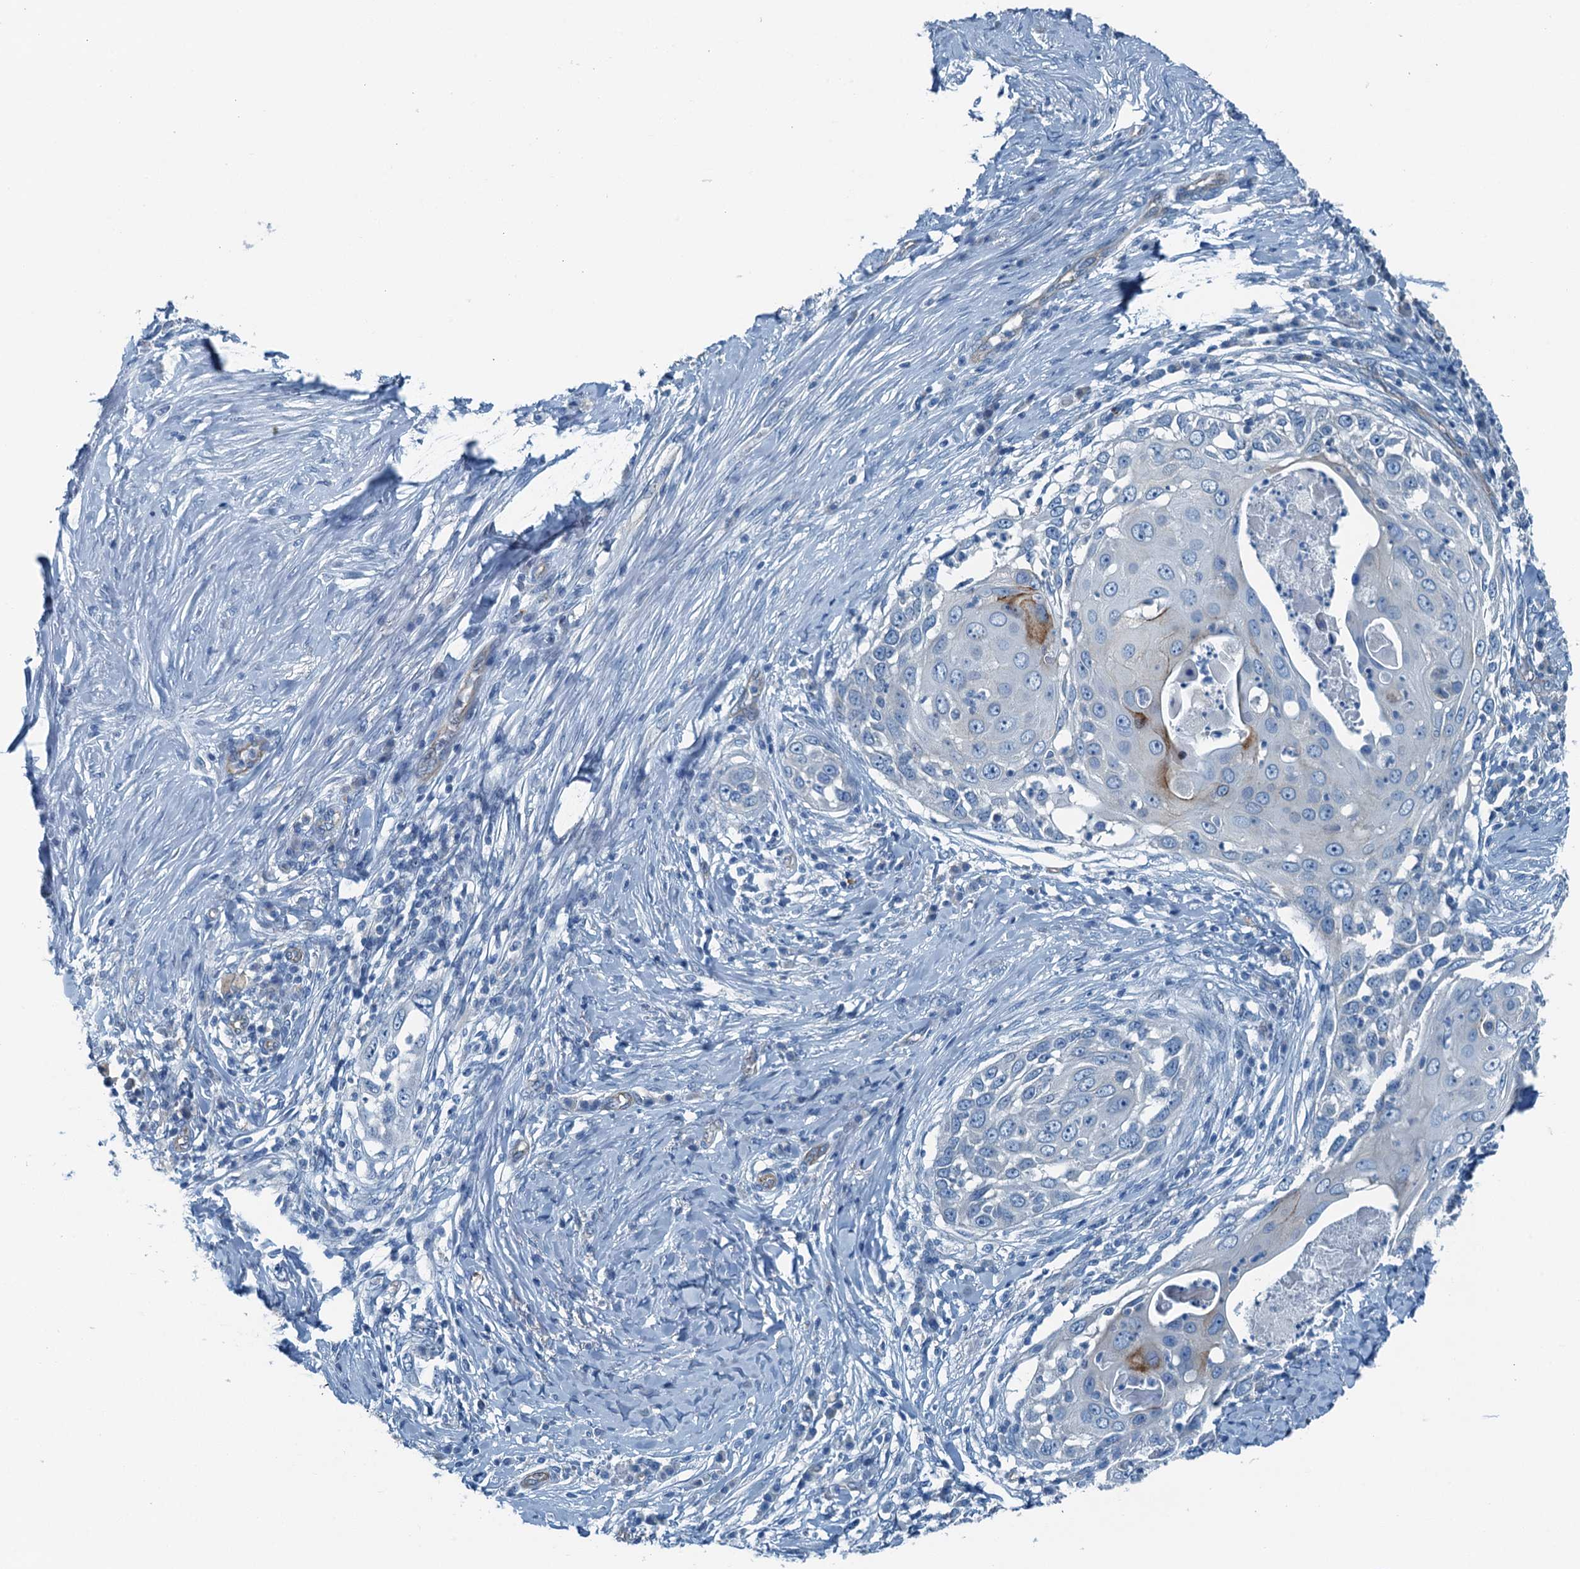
{"staining": {"intensity": "moderate", "quantity": "<25%", "location": "cytoplasmic/membranous"}, "tissue": "skin cancer", "cell_type": "Tumor cells", "image_type": "cancer", "snomed": [{"axis": "morphology", "description": "Squamous cell carcinoma, NOS"}, {"axis": "topography", "description": "Skin"}], "caption": "Protein expression analysis of human skin cancer (squamous cell carcinoma) reveals moderate cytoplasmic/membranous positivity in approximately <25% of tumor cells.", "gene": "GFOD2", "patient": {"sex": "female", "age": 44}}